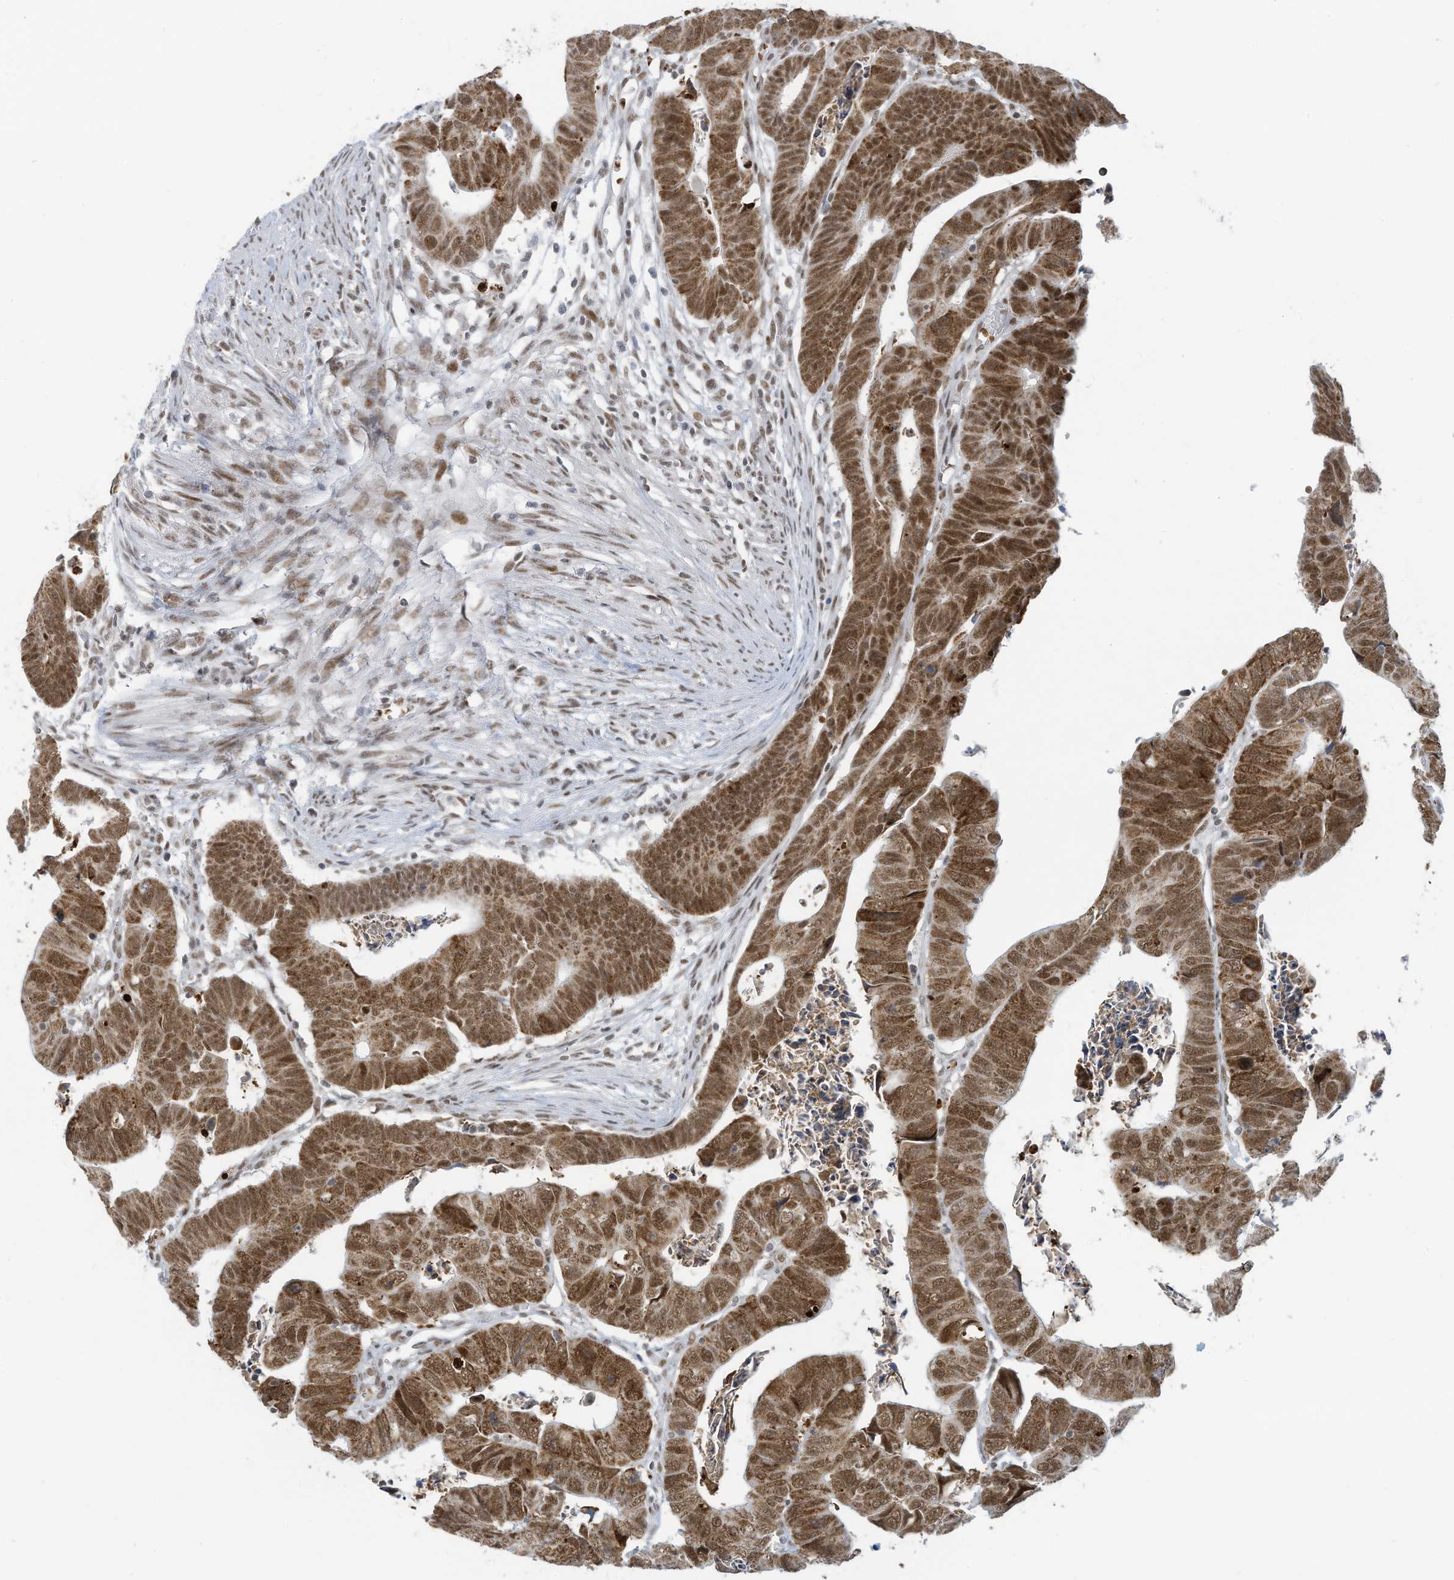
{"staining": {"intensity": "moderate", "quantity": ">75%", "location": "cytoplasmic/membranous,nuclear"}, "tissue": "colorectal cancer", "cell_type": "Tumor cells", "image_type": "cancer", "snomed": [{"axis": "morphology", "description": "Adenocarcinoma, NOS"}, {"axis": "topography", "description": "Rectum"}], "caption": "Adenocarcinoma (colorectal) was stained to show a protein in brown. There is medium levels of moderate cytoplasmic/membranous and nuclear expression in about >75% of tumor cells.", "gene": "ECT2L", "patient": {"sex": "female", "age": 65}}